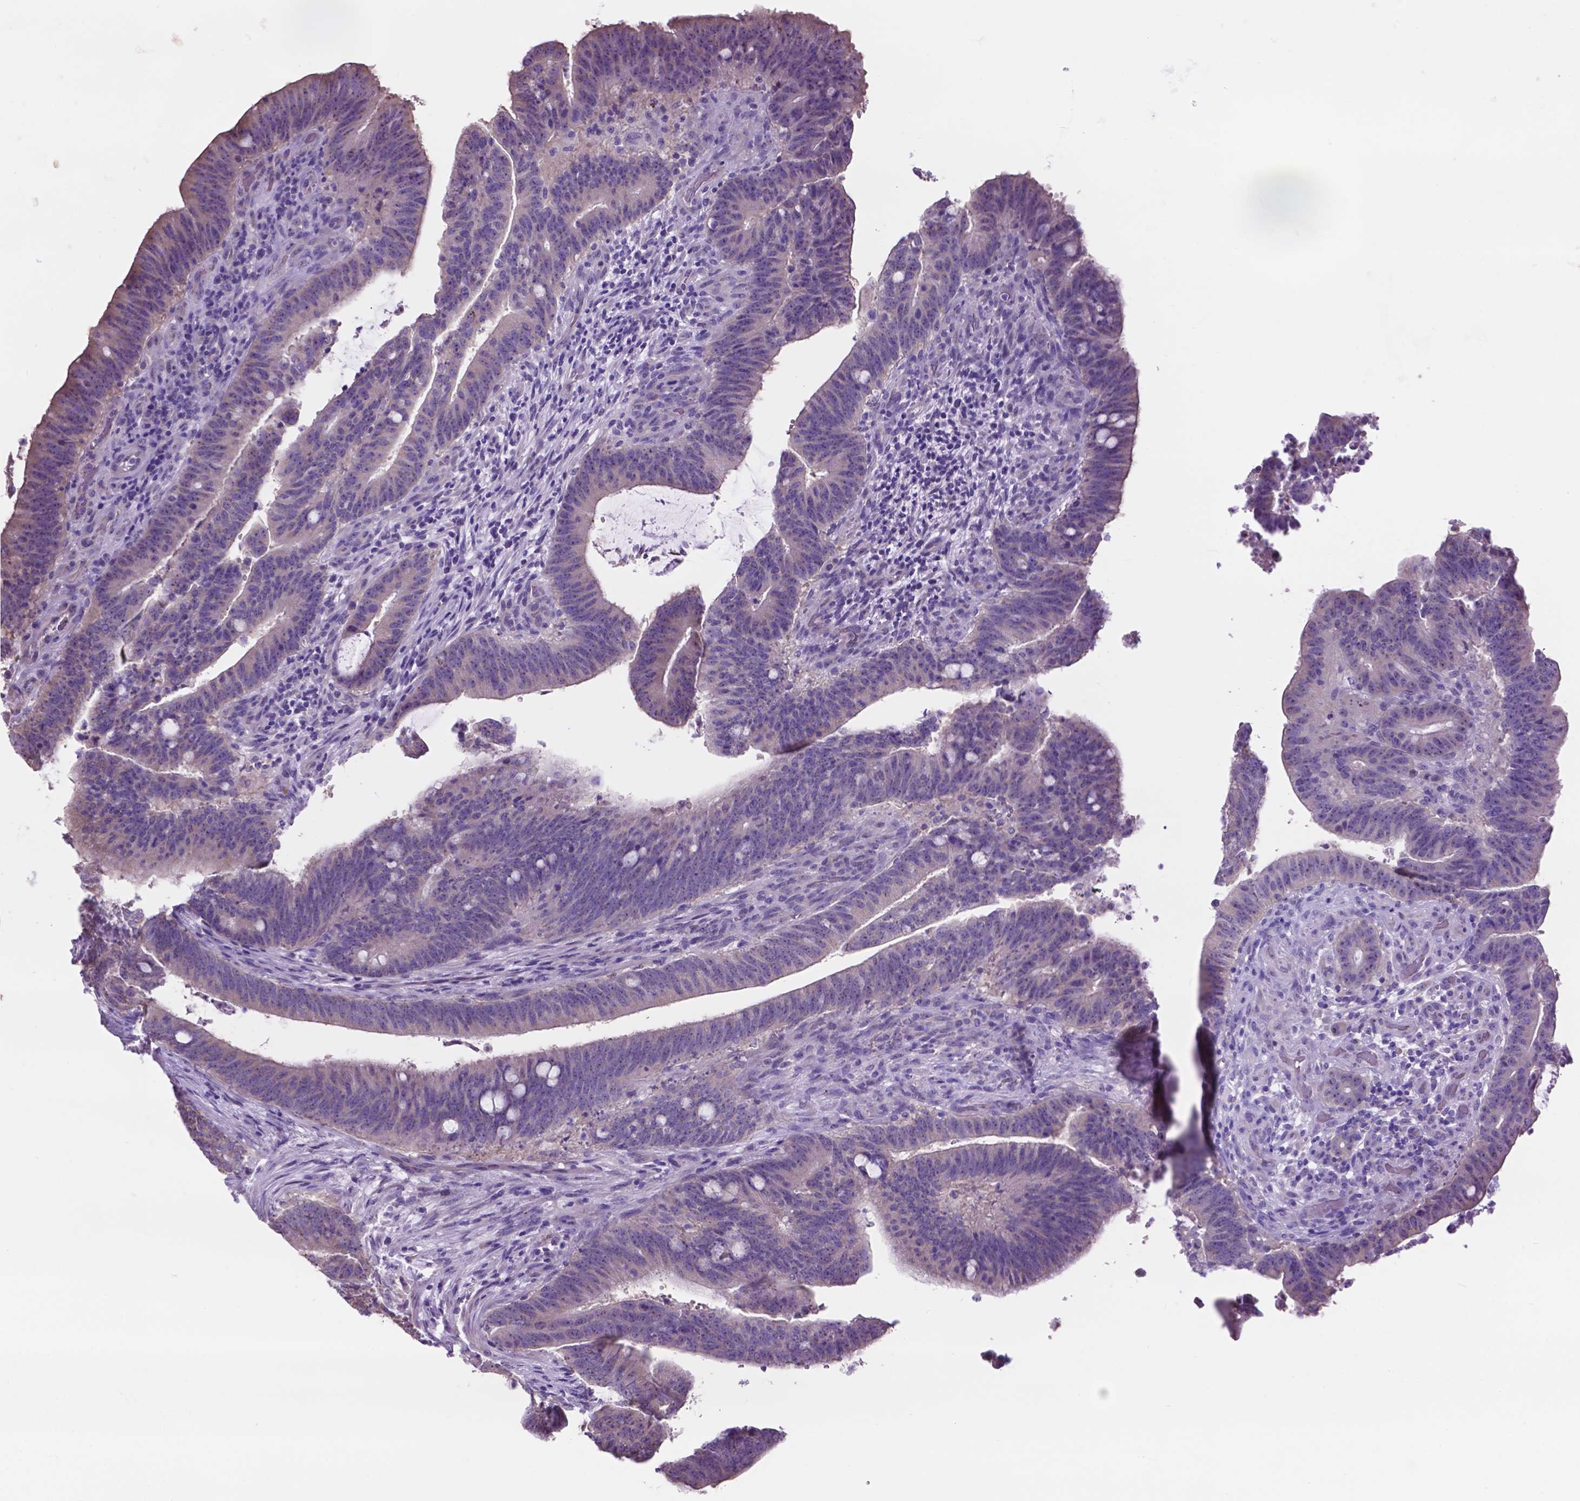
{"staining": {"intensity": "negative", "quantity": "none", "location": "none"}, "tissue": "colorectal cancer", "cell_type": "Tumor cells", "image_type": "cancer", "snomed": [{"axis": "morphology", "description": "Adenocarcinoma, NOS"}, {"axis": "topography", "description": "Colon"}], "caption": "Immunohistochemistry micrograph of human colorectal adenocarcinoma stained for a protein (brown), which exhibits no staining in tumor cells. (Stains: DAB immunohistochemistry (IHC) with hematoxylin counter stain, Microscopy: brightfield microscopy at high magnification).", "gene": "SPDYA", "patient": {"sex": "female", "age": 43}}